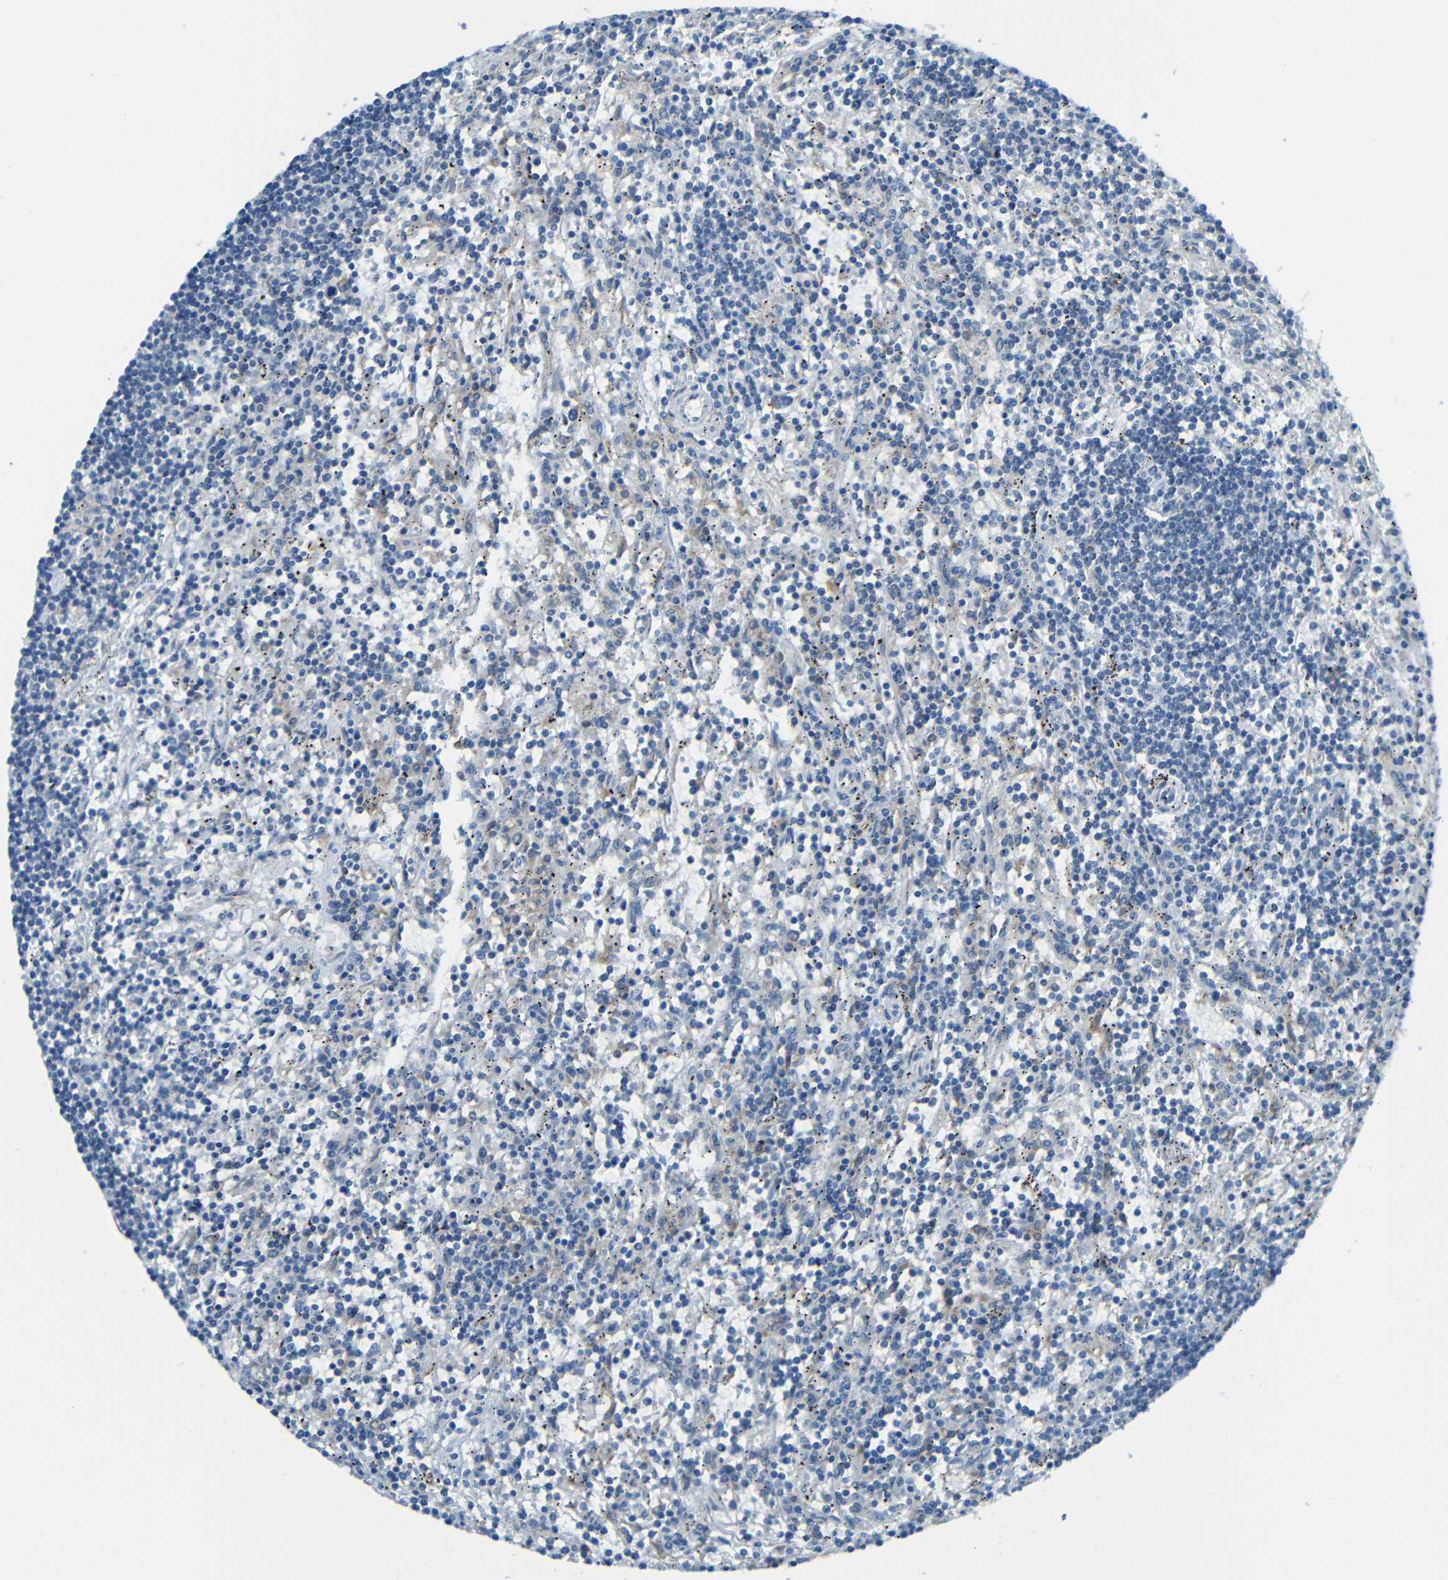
{"staining": {"intensity": "negative", "quantity": "none", "location": "none"}, "tissue": "lymphoma", "cell_type": "Tumor cells", "image_type": "cancer", "snomed": [{"axis": "morphology", "description": "Malignant lymphoma, non-Hodgkin's type, Low grade"}, {"axis": "topography", "description": "Spleen"}], "caption": "Malignant lymphoma, non-Hodgkin's type (low-grade) was stained to show a protein in brown. There is no significant positivity in tumor cells. (Brightfield microscopy of DAB IHC at high magnification).", "gene": "ANKRD22", "patient": {"sex": "male", "age": 76}}